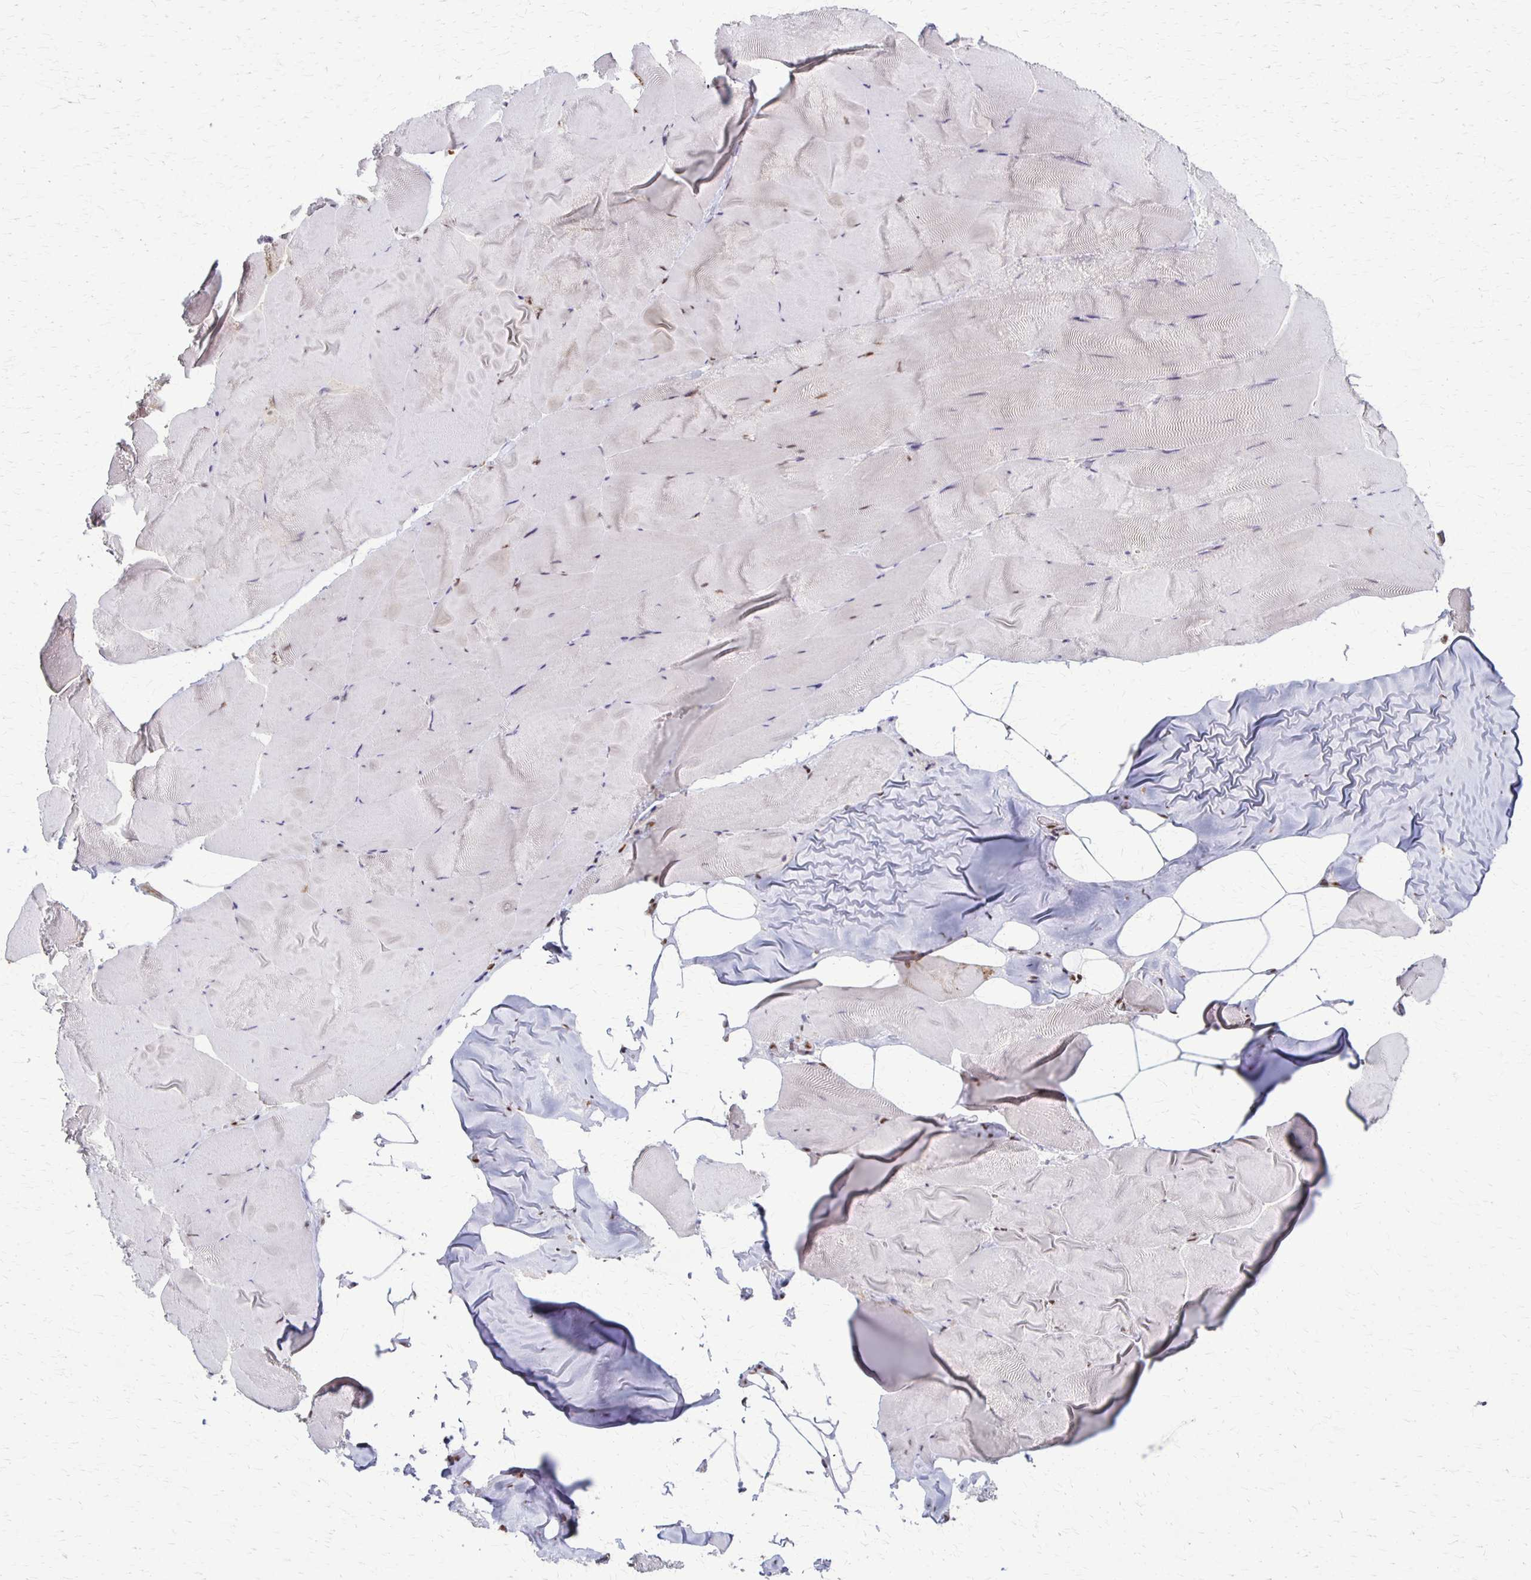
{"staining": {"intensity": "moderate", "quantity": "25%-75%", "location": "nuclear"}, "tissue": "skeletal muscle", "cell_type": "Myocytes", "image_type": "normal", "snomed": [{"axis": "morphology", "description": "Normal tissue, NOS"}, {"axis": "topography", "description": "Skeletal muscle"}], "caption": "A brown stain labels moderate nuclear expression of a protein in myocytes of benign human skeletal muscle.", "gene": "XRCC6", "patient": {"sex": "female", "age": 64}}